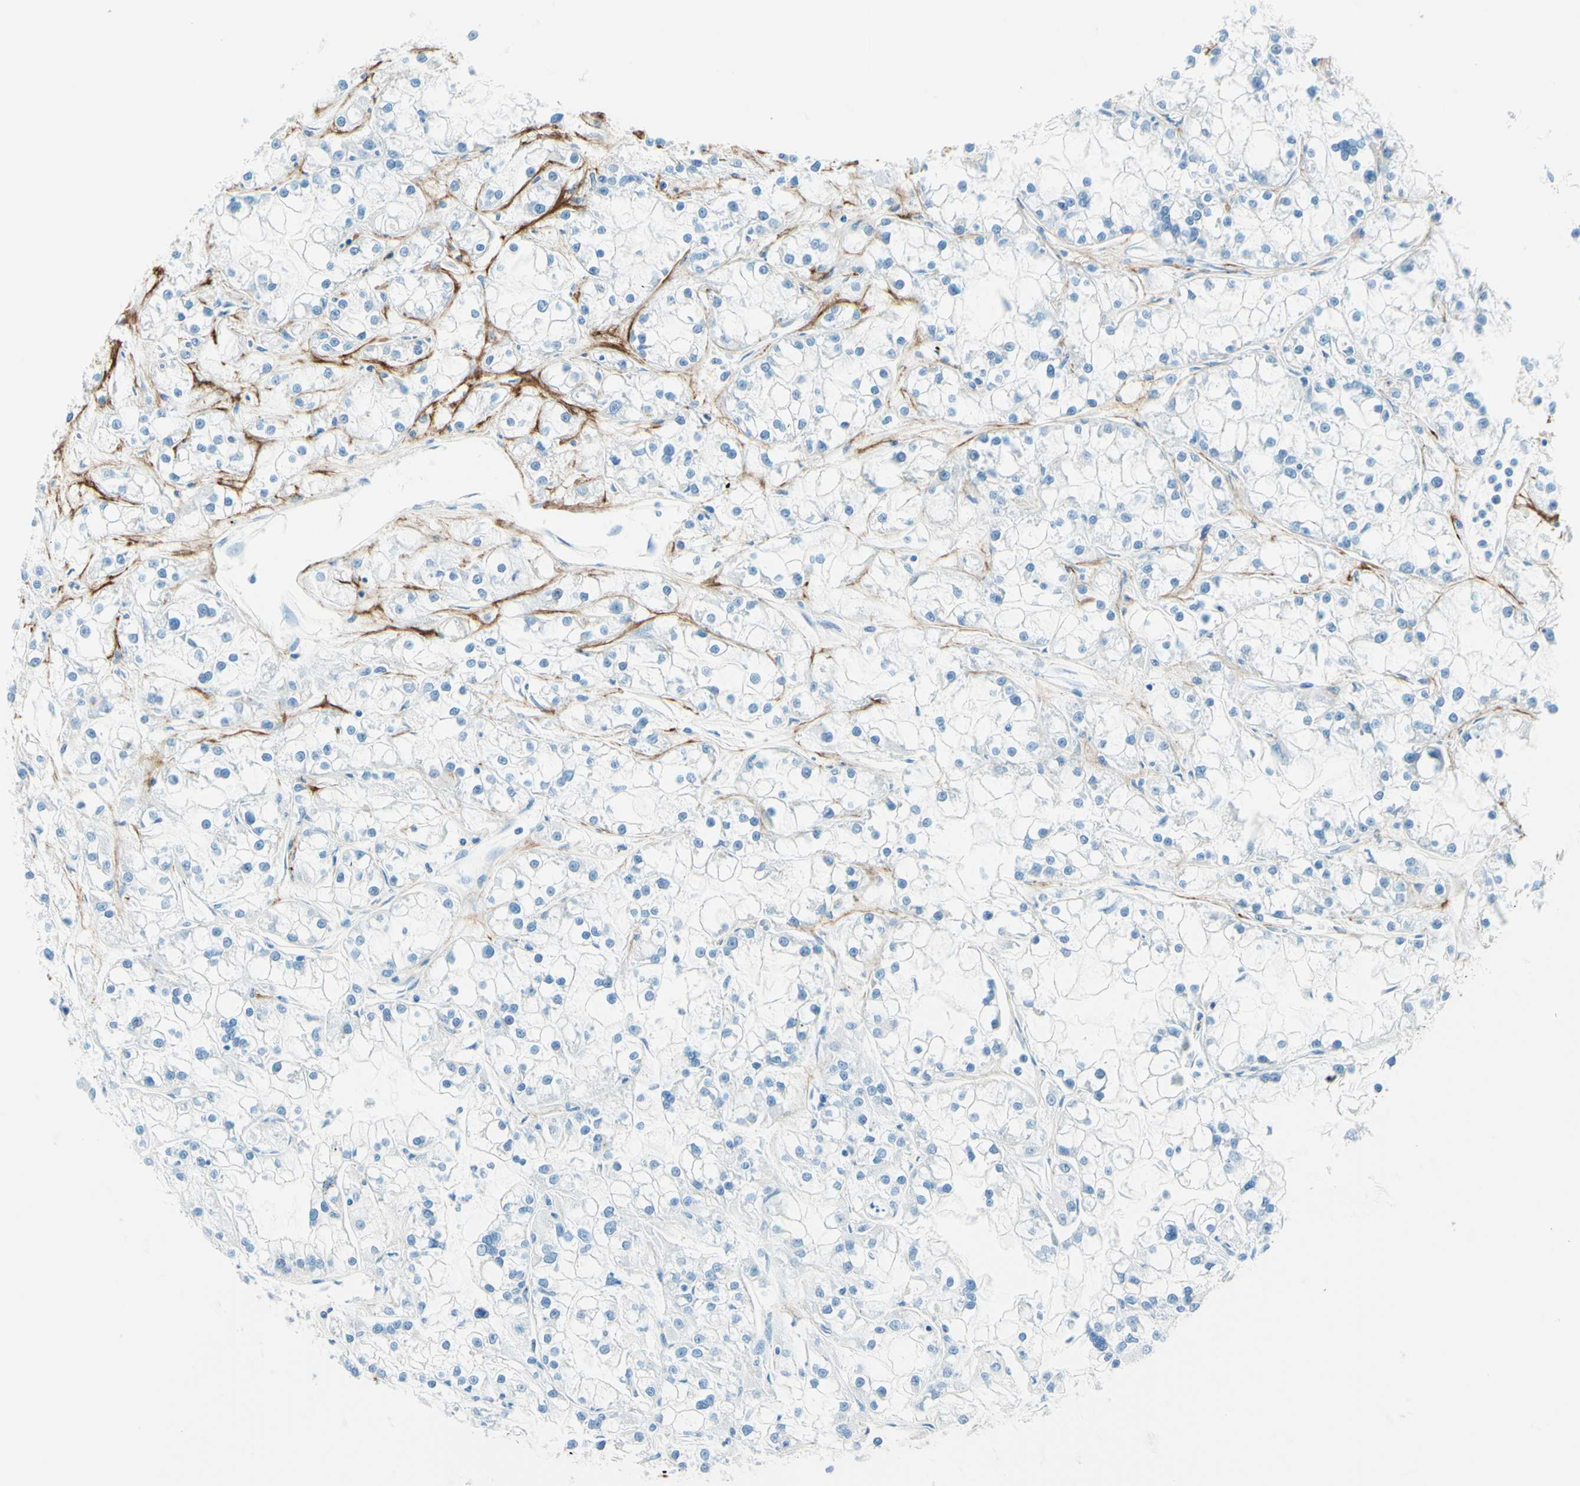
{"staining": {"intensity": "negative", "quantity": "none", "location": "none"}, "tissue": "renal cancer", "cell_type": "Tumor cells", "image_type": "cancer", "snomed": [{"axis": "morphology", "description": "Adenocarcinoma, NOS"}, {"axis": "topography", "description": "Kidney"}], "caption": "Immunohistochemistry histopathology image of renal adenocarcinoma stained for a protein (brown), which displays no expression in tumor cells.", "gene": "MFAP5", "patient": {"sex": "female", "age": 52}}